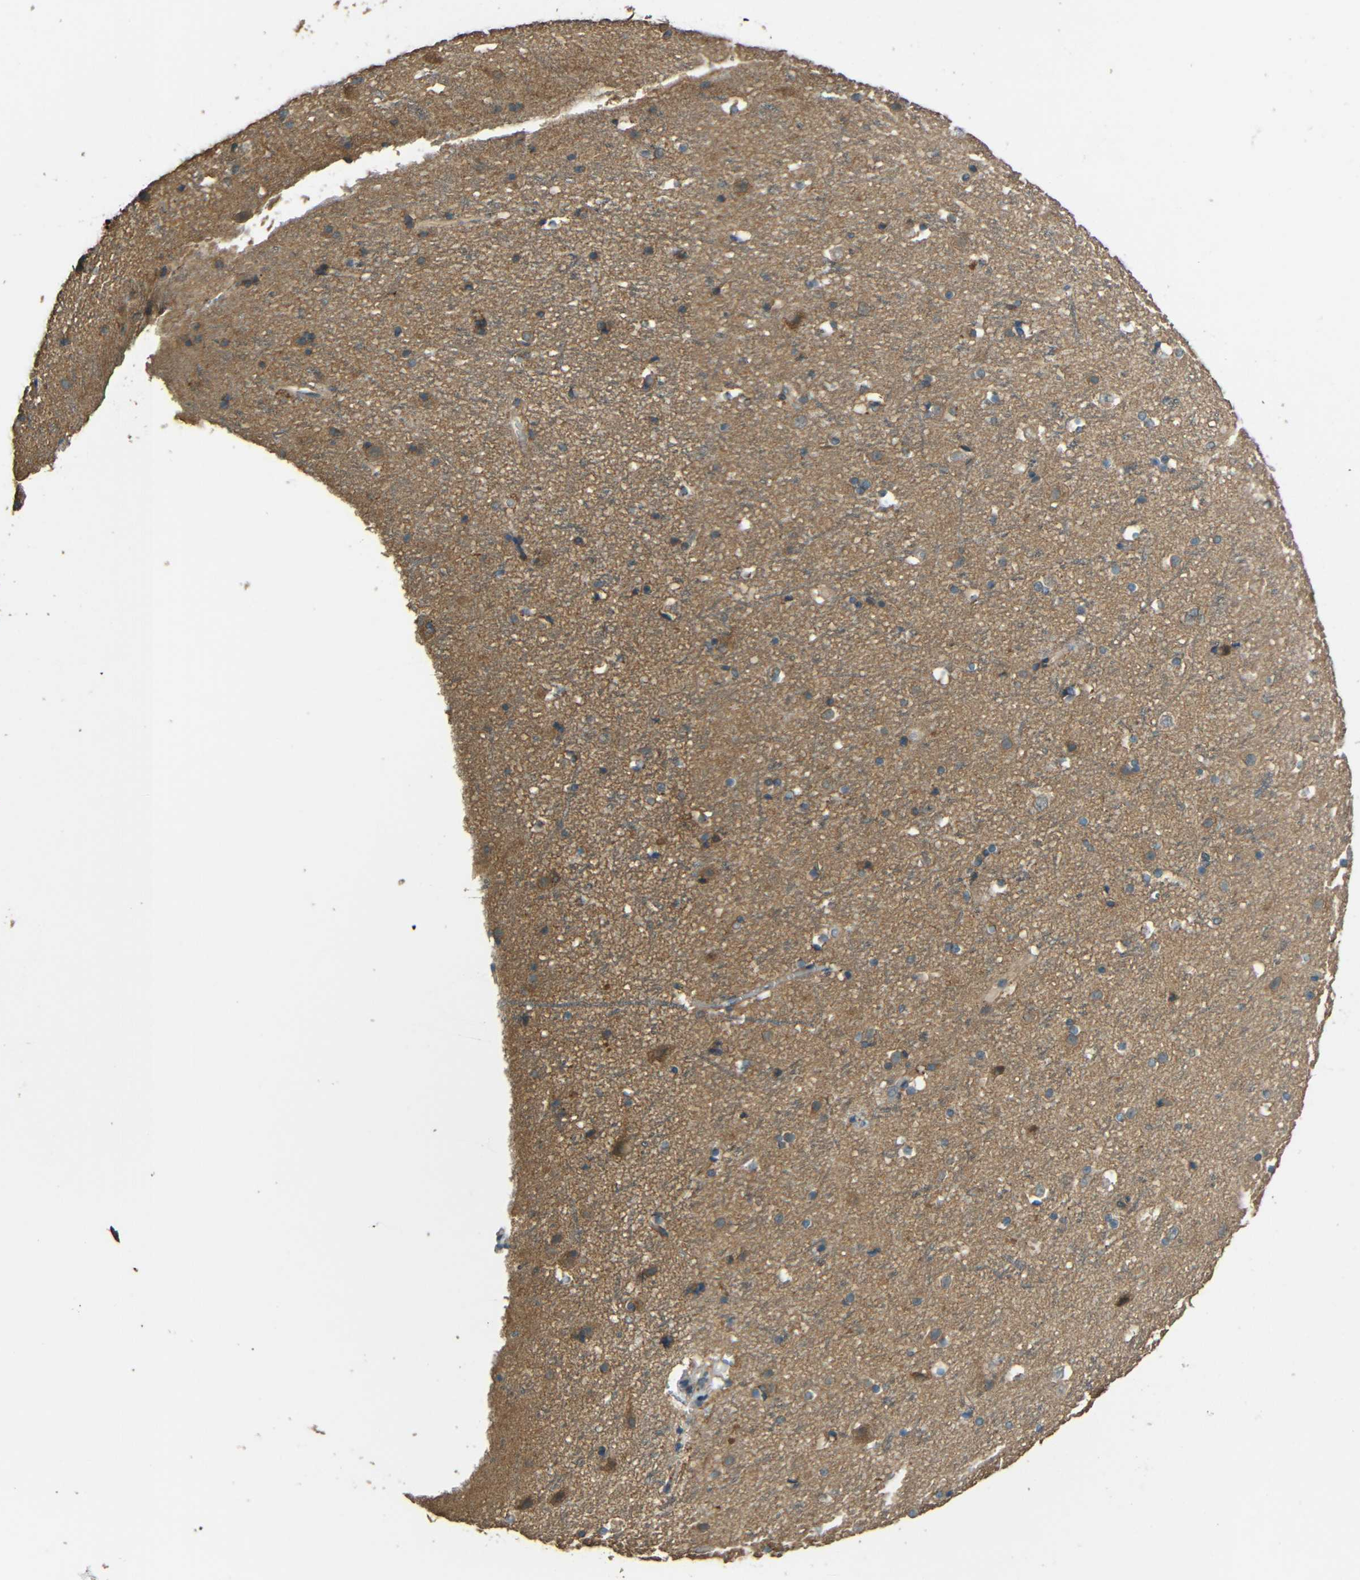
{"staining": {"intensity": "weak", "quantity": "25%-75%", "location": "cytoplasmic/membranous"}, "tissue": "cerebral cortex", "cell_type": "Endothelial cells", "image_type": "normal", "snomed": [{"axis": "morphology", "description": "Normal tissue, NOS"}, {"axis": "topography", "description": "Cerebral cortex"}], "caption": "Weak cytoplasmic/membranous positivity for a protein is identified in approximately 25%-75% of endothelial cells of normal cerebral cortex using immunohistochemistry (IHC).", "gene": "ACACA", "patient": {"sex": "male", "age": 45}}